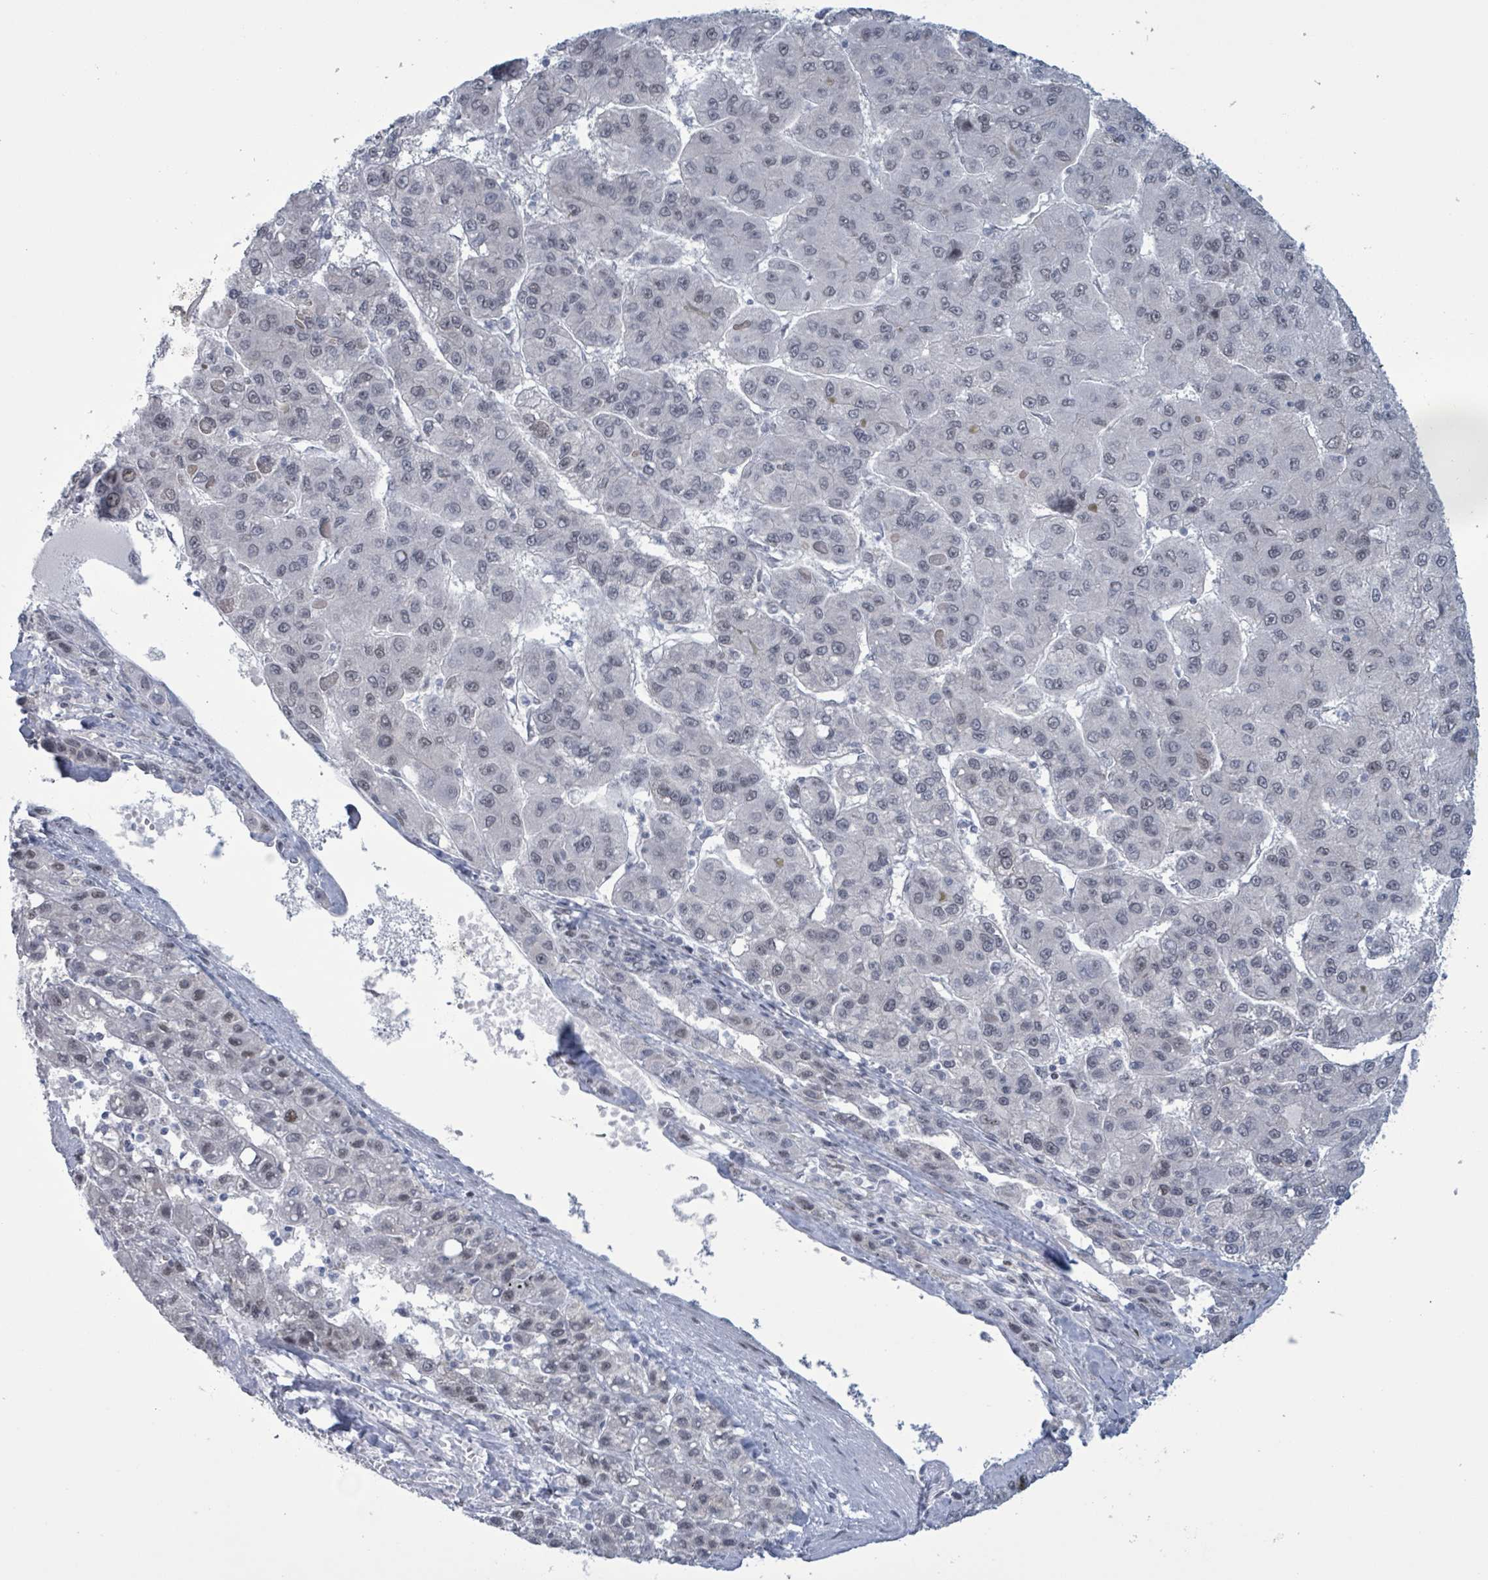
{"staining": {"intensity": "weak", "quantity": "25%-75%", "location": "nuclear"}, "tissue": "liver cancer", "cell_type": "Tumor cells", "image_type": "cancer", "snomed": [{"axis": "morphology", "description": "Carcinoma, Hepatocellular, NOS"}, {"axis": "topography", "description": "Liver"}], "caption": "This is an image of IHC staining of liver hepatocellular carcinoma, which shows weak staining in the nuclear of tumor cells.", "gene": "CT45A5", "patient": {"sex": "female", "age": 82}}